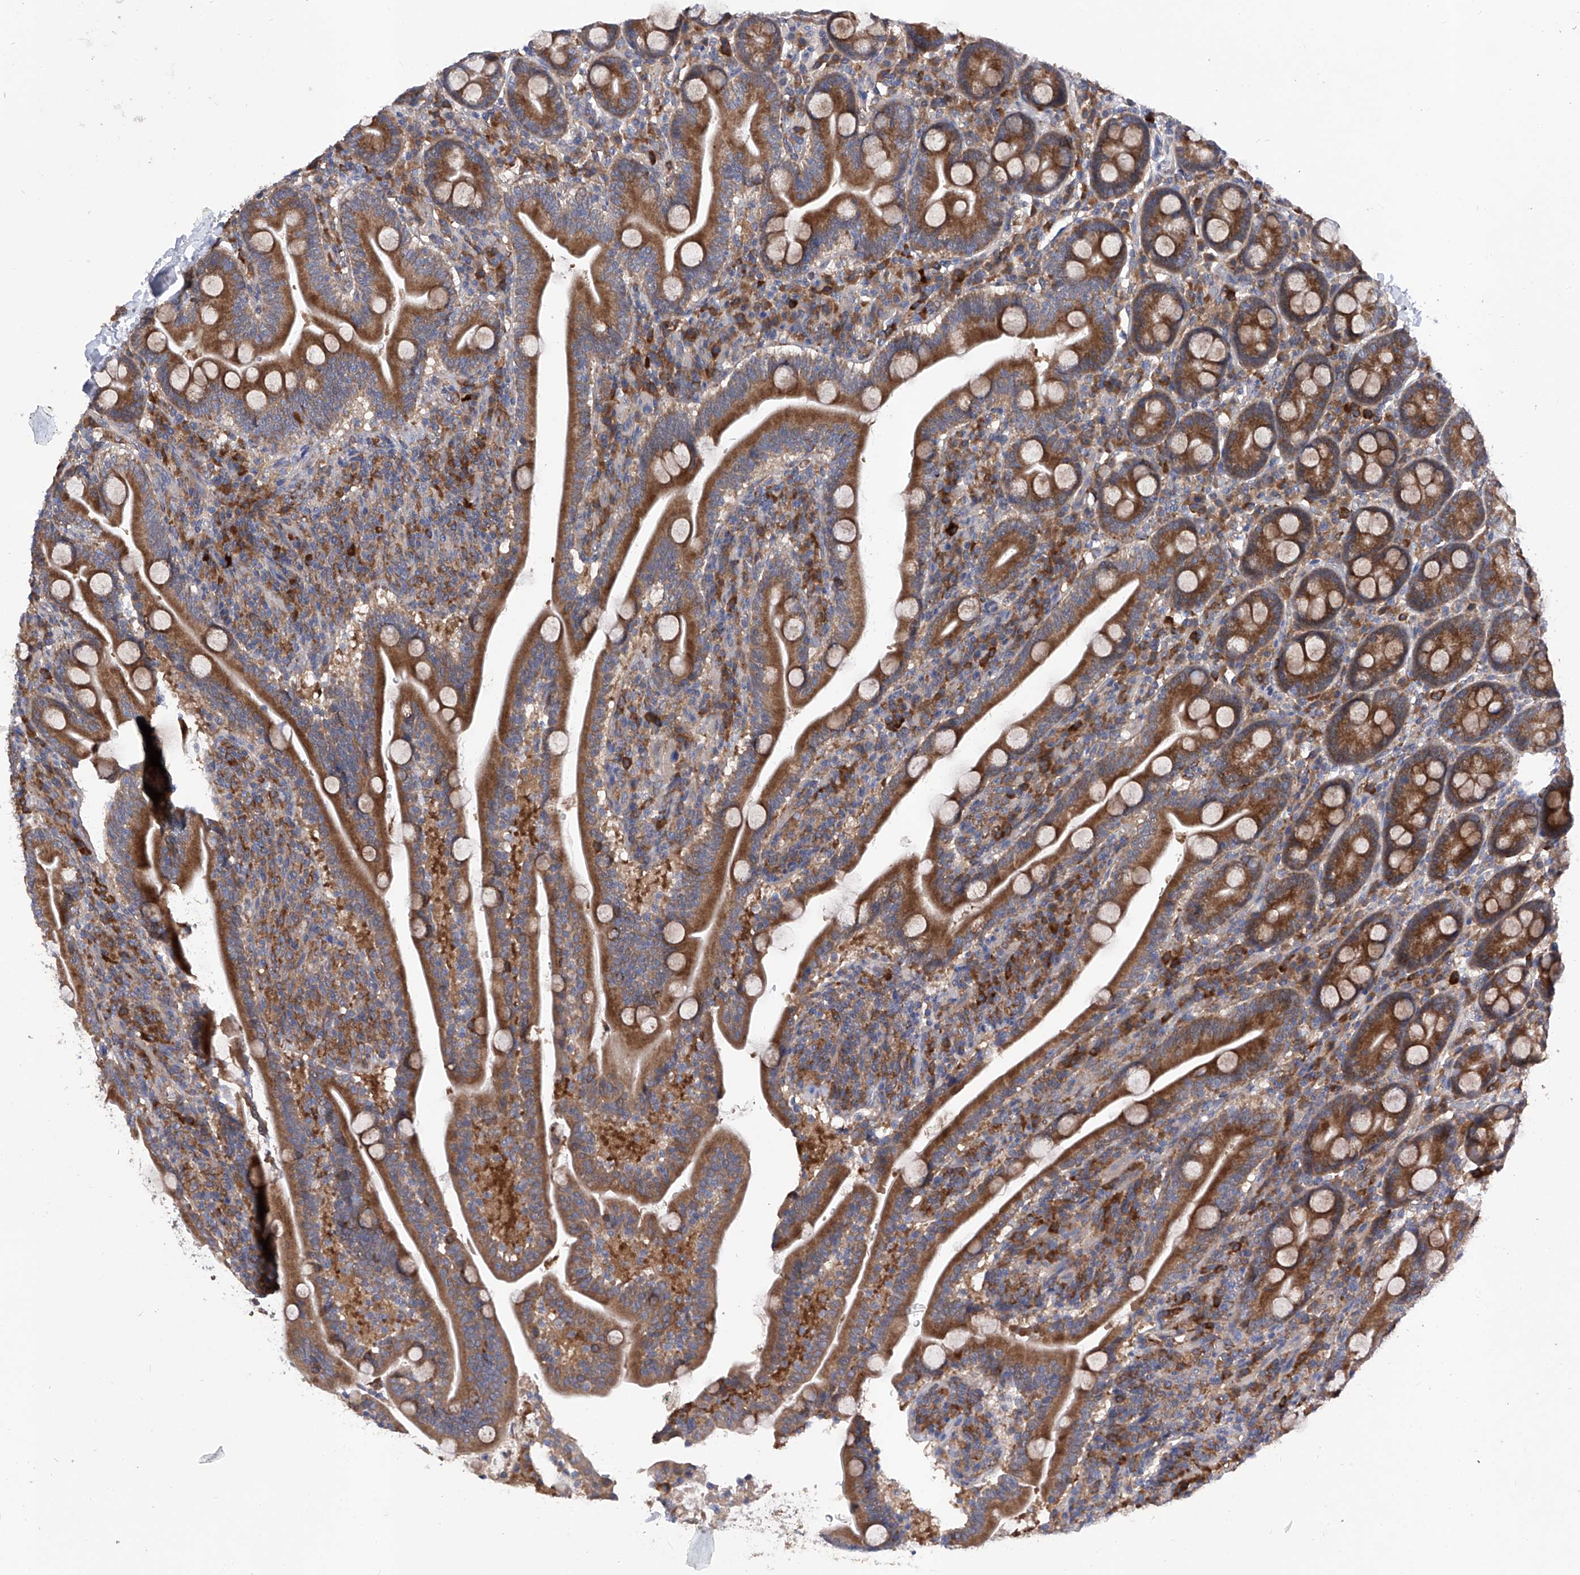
{"staining": {"intensity": "moderate", "quantity": ">75%", "location": "cytoplasmic/membranous"}, "tissue": "duodenum", "cell_type": "Glandular cells", "image_type": "normal", "snomed": [{"axis": "morphology", "description": "Normal tissue, NOS"}, {"axis": "topography", "description": "Duodenum"}], "caption": "A medium amount of moderate cytoplasmic/membranous positivity is seen in approximately >75% of glandular cells in benign duodenum.", "gene": "INPP5B", "patient": {"sex": "male", "age": 35}}